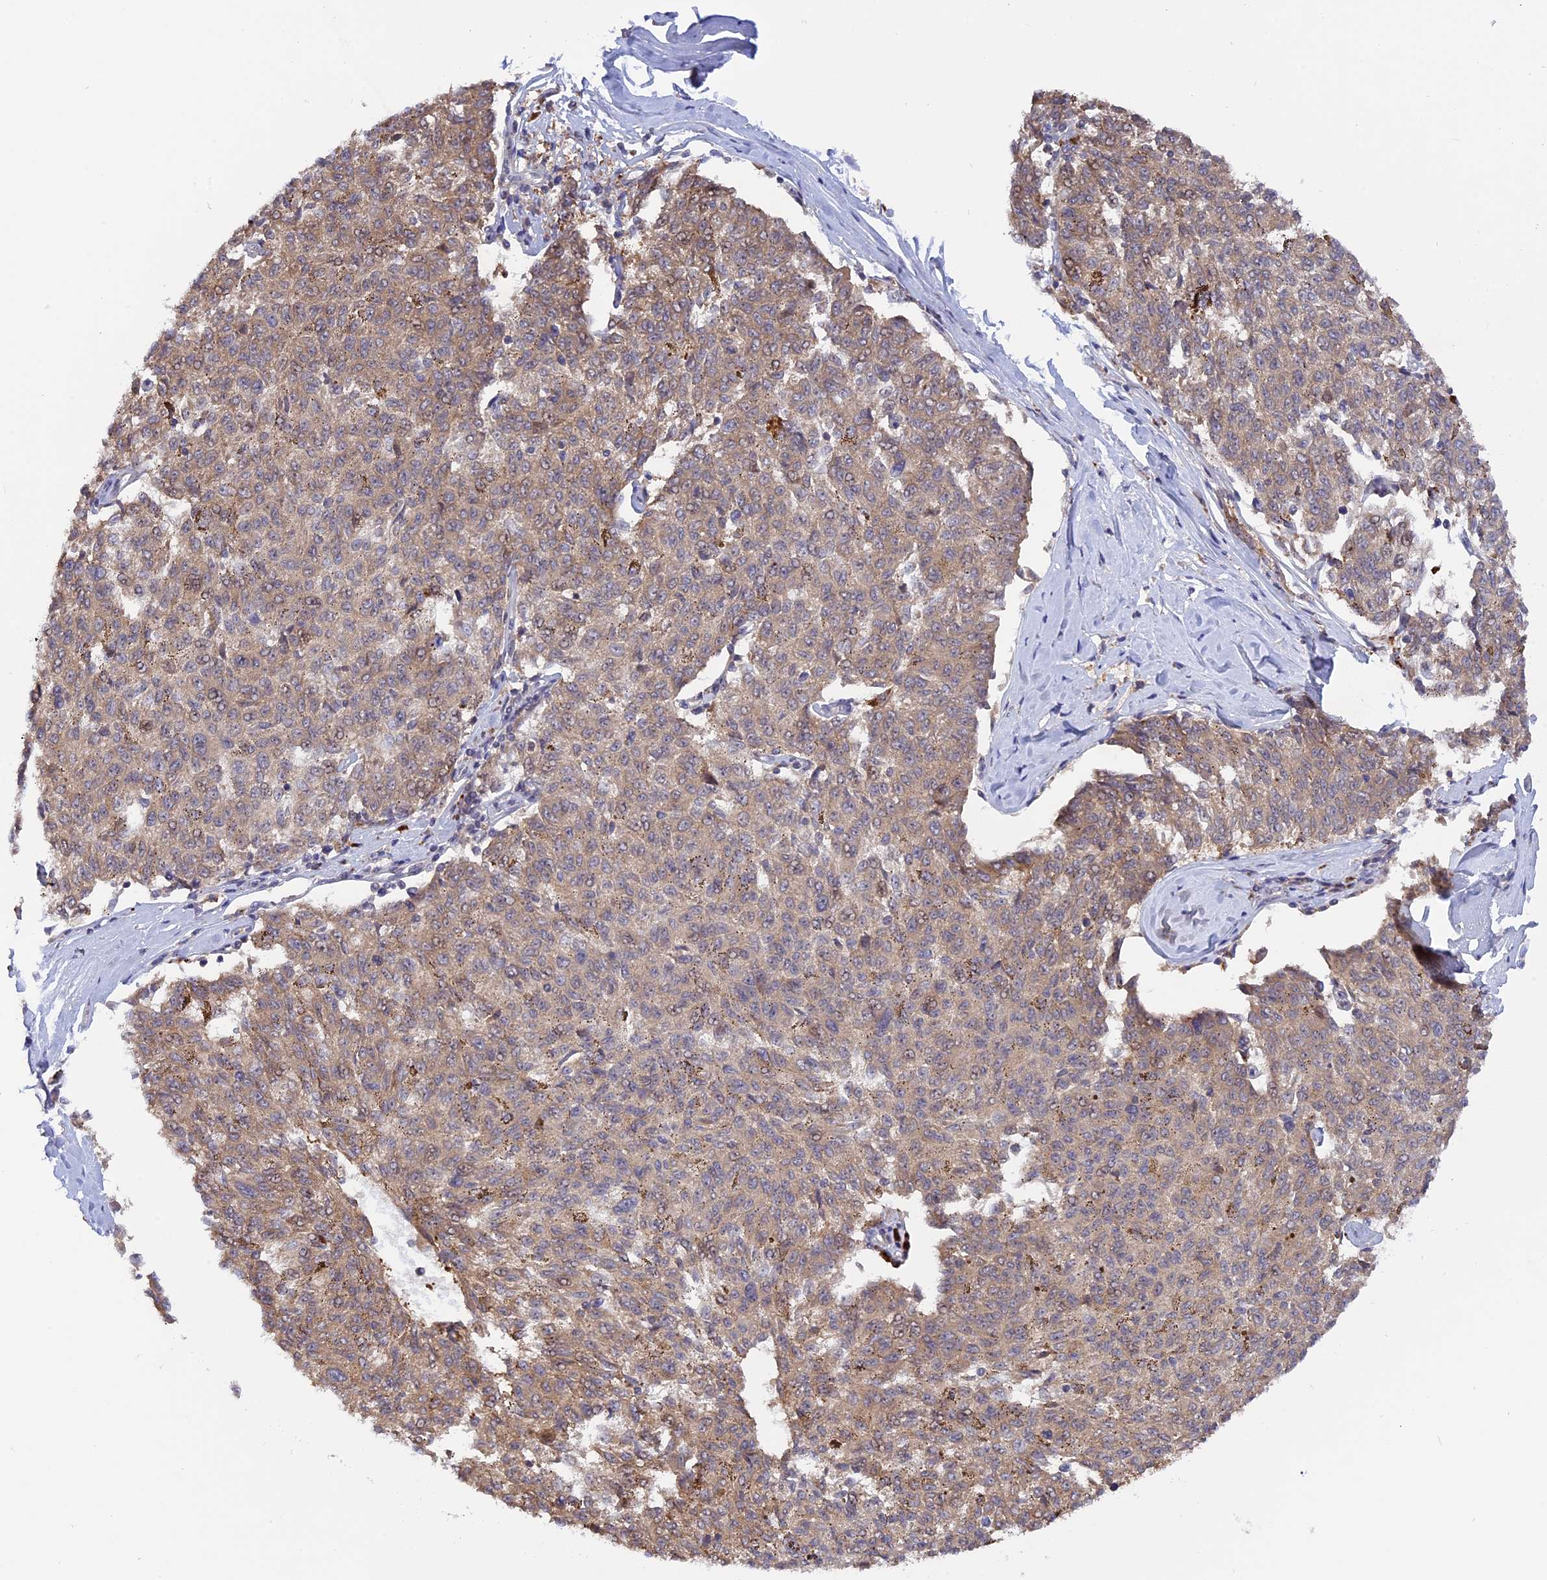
{"staining": {"intensity": "weak", "quantity": "25%-75%", "location": "nuclear"}, "tissue": "melanoma", "cell_type": "Tumor cells", "image_type": "cancer", "snomed": [{"axis": "morphology", "description": "Malignant melanoma, NOS"}, {"axis": "topography", "description": "Skin"}], "caption": "Melanoma tissue exhibits weak nuclear positivity in approximately 25%-75% of tumor cells The staining was performed using DAB, with brown indicating positive protein expression. Nuclei are stained blue with hematoxylin.", "gene": "ZNF428", "patient": {"sex": "female", "age": 72}}